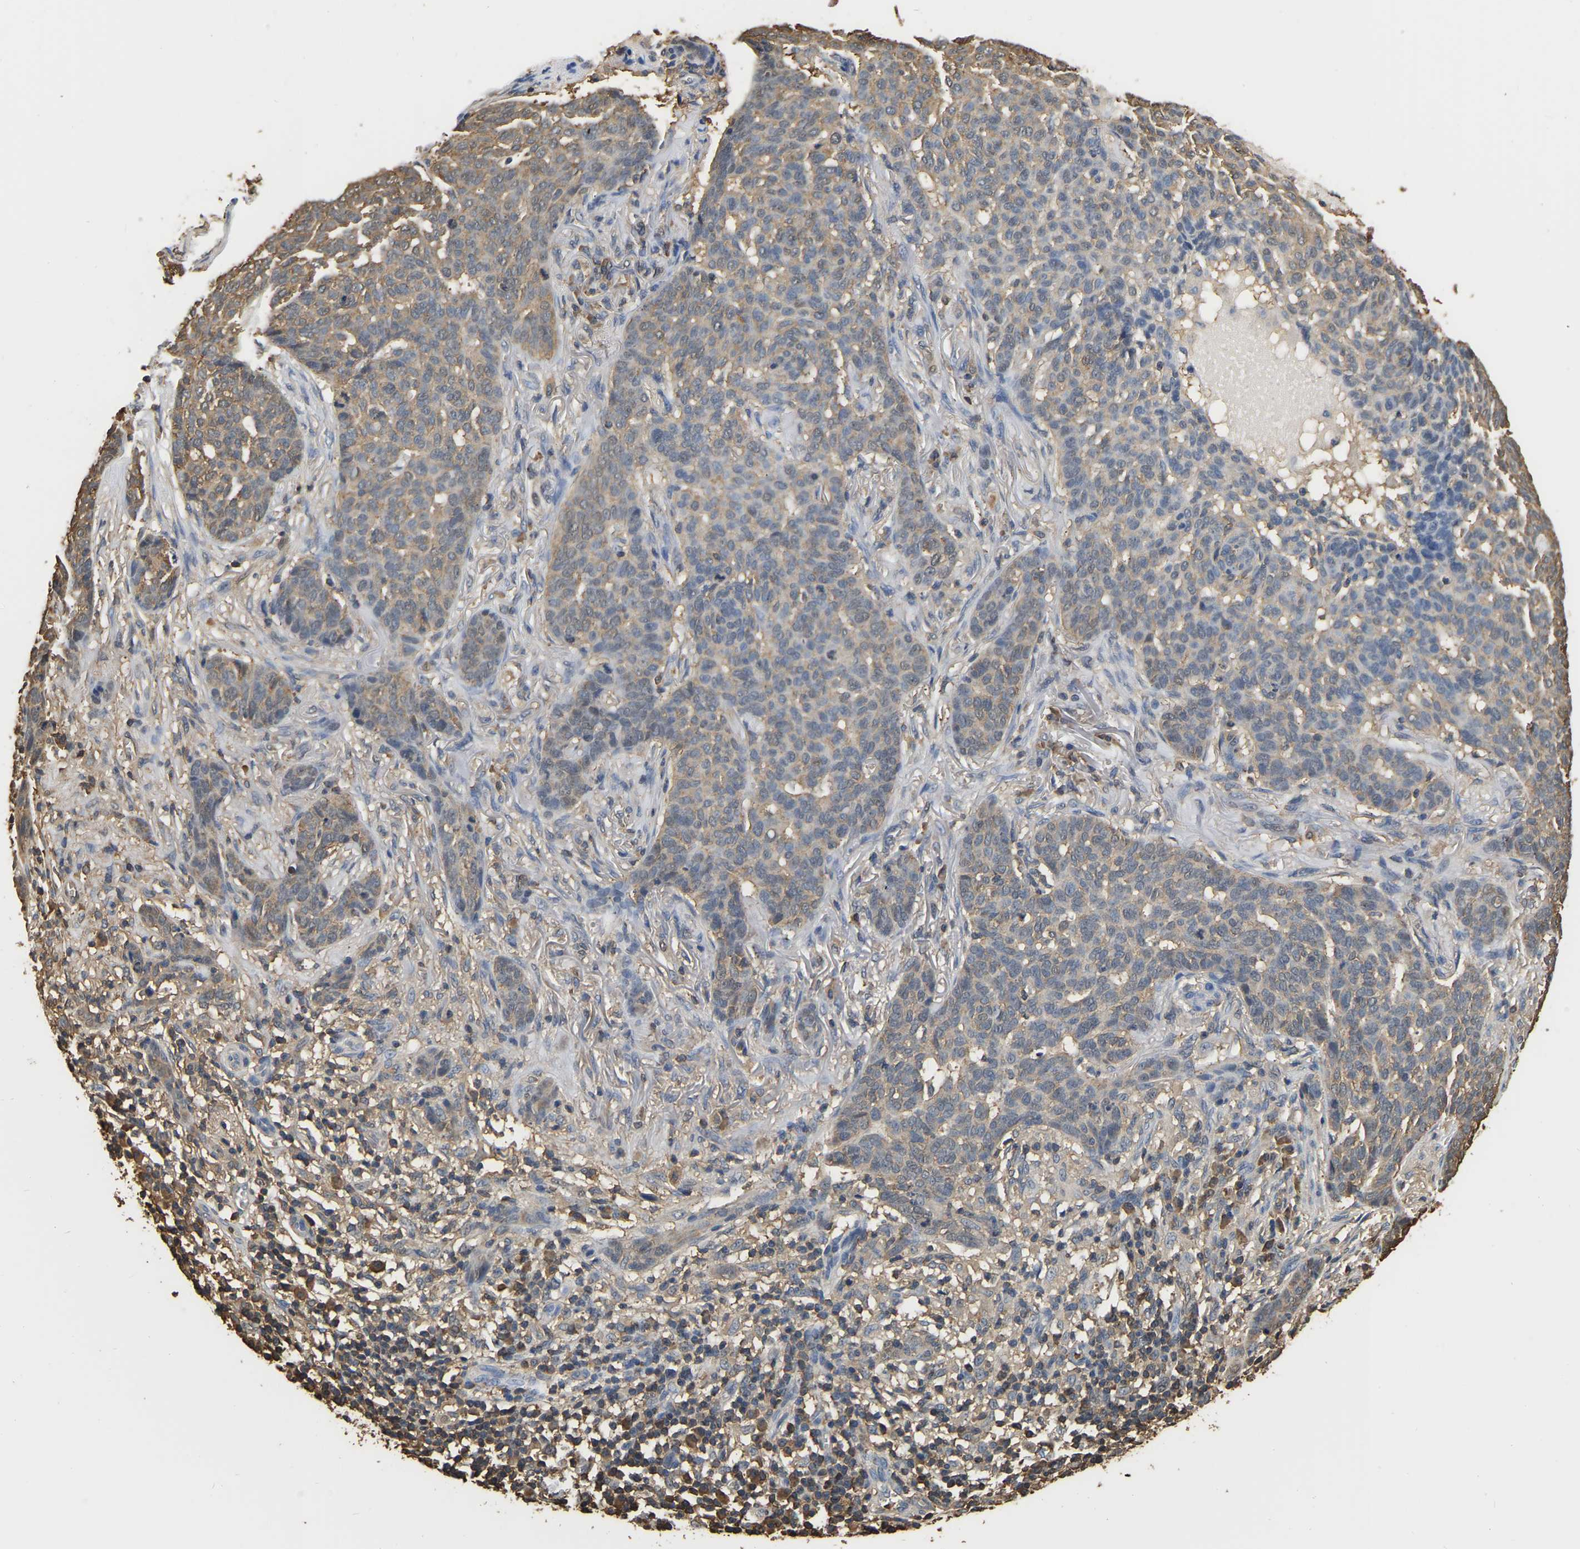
{"staining": {"intensity": "weak", "quantity": ">75%", "location": "cytoplasmic/membranous"}, "tissue": "skin cancer", "cell_type": "Tumor cells", "image_type": "cancer", "snomed": [{"axis": "morphology", "description": "Basal cell carcinoma"}, {"axis": "topography", "description": "Skin"}], "caption": "This photomicrograph displays immunohistochemistry staining of human basal cell carcinoma (skin), with low weak cytoplasmic/membranous expression in approximately >75% of tumor cells.", "gene": "LDHB", "patient": {"sex": "male", "age": 85}}